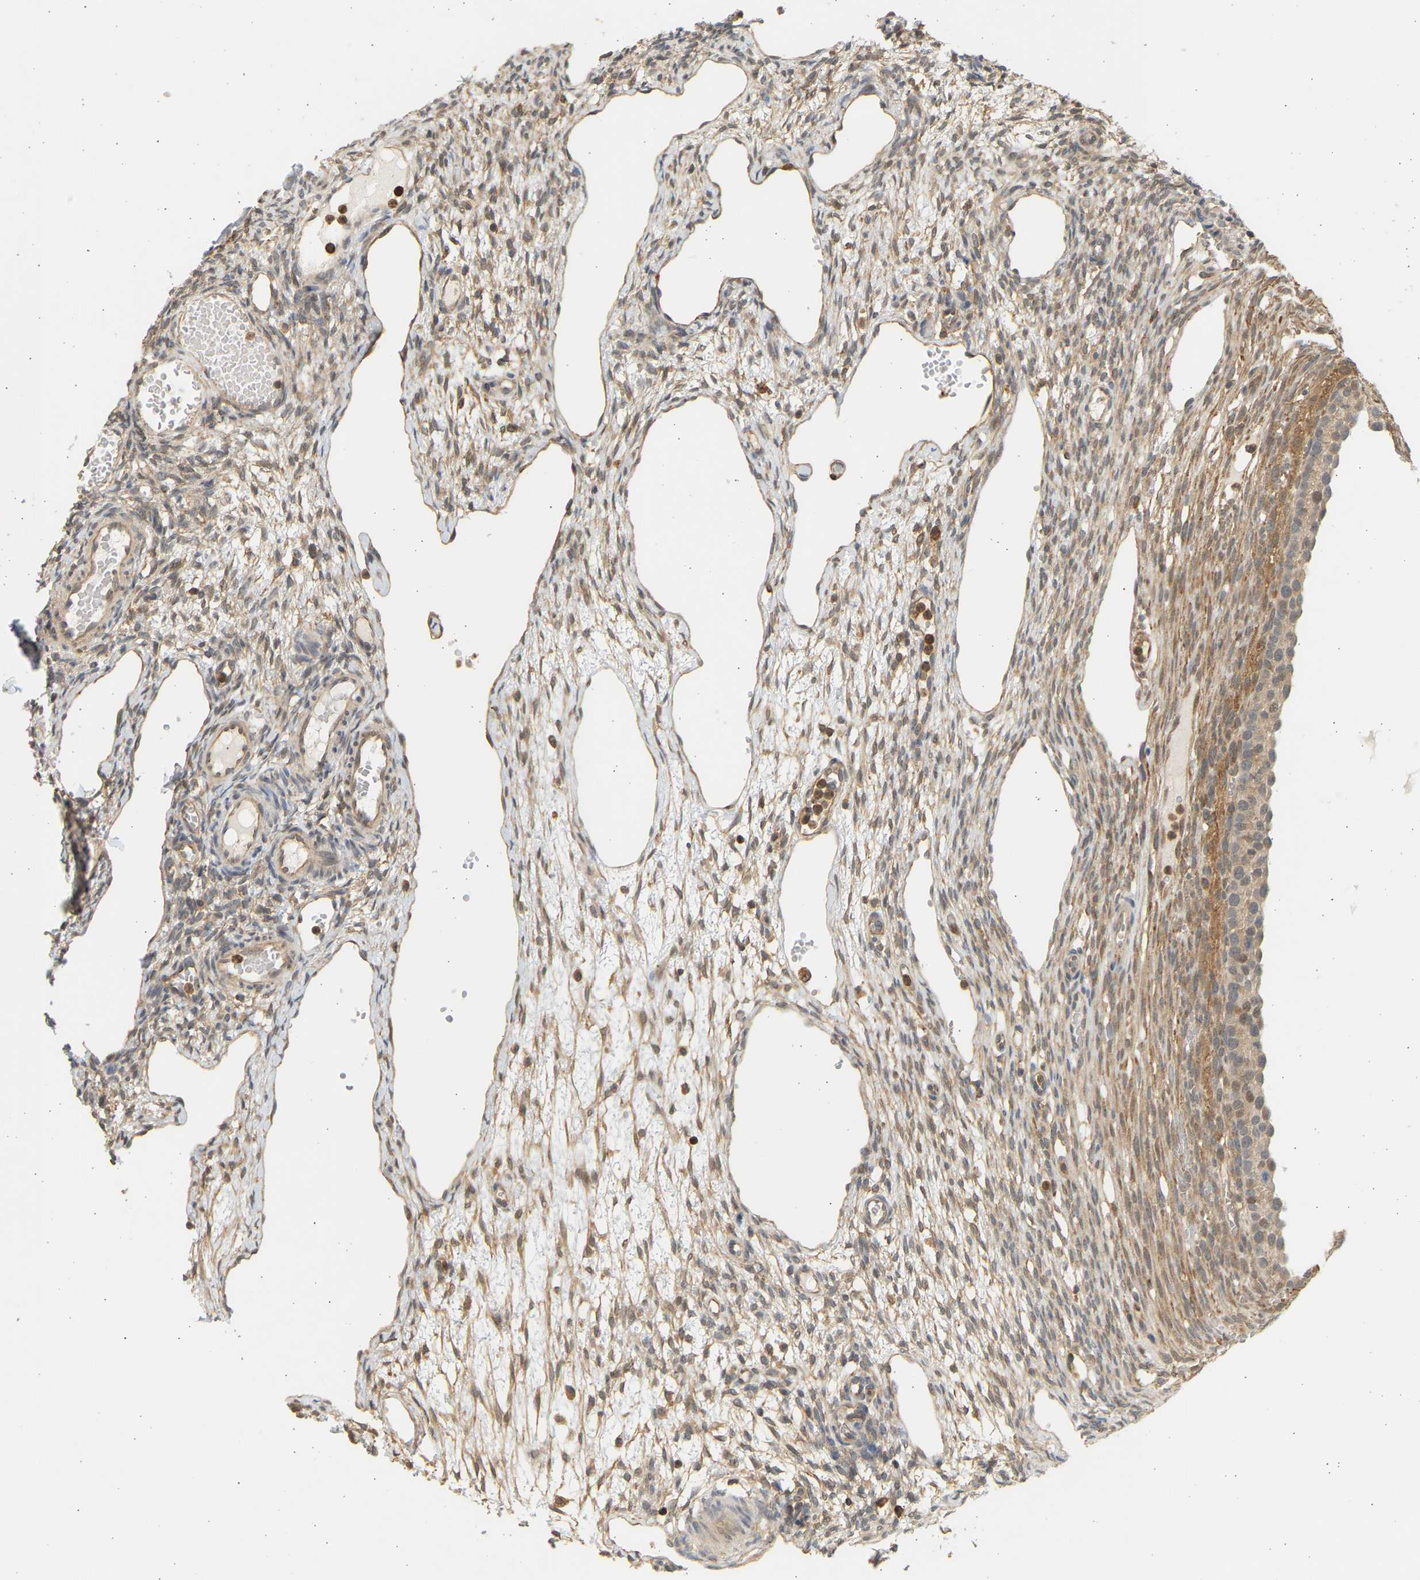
{"staining": {"intensity": "moderate", "quantity": "<25%", "location": "nuclear"}, "tissue": "ovary", "cell_type": "Follicle cells", "image_type": "normal", "snomed": [{"axis": "morphology", "description": "Normal tissue, NOS"}, {"axis": "topography", "description": "Ovary"}], "caption": "Protein staining displays moderate nuclear staining in approximately <25% of follicle cells in unremarkable ovary.", "gene": "B4GALT6", "patient": {"sex": "female", "age": 33}}